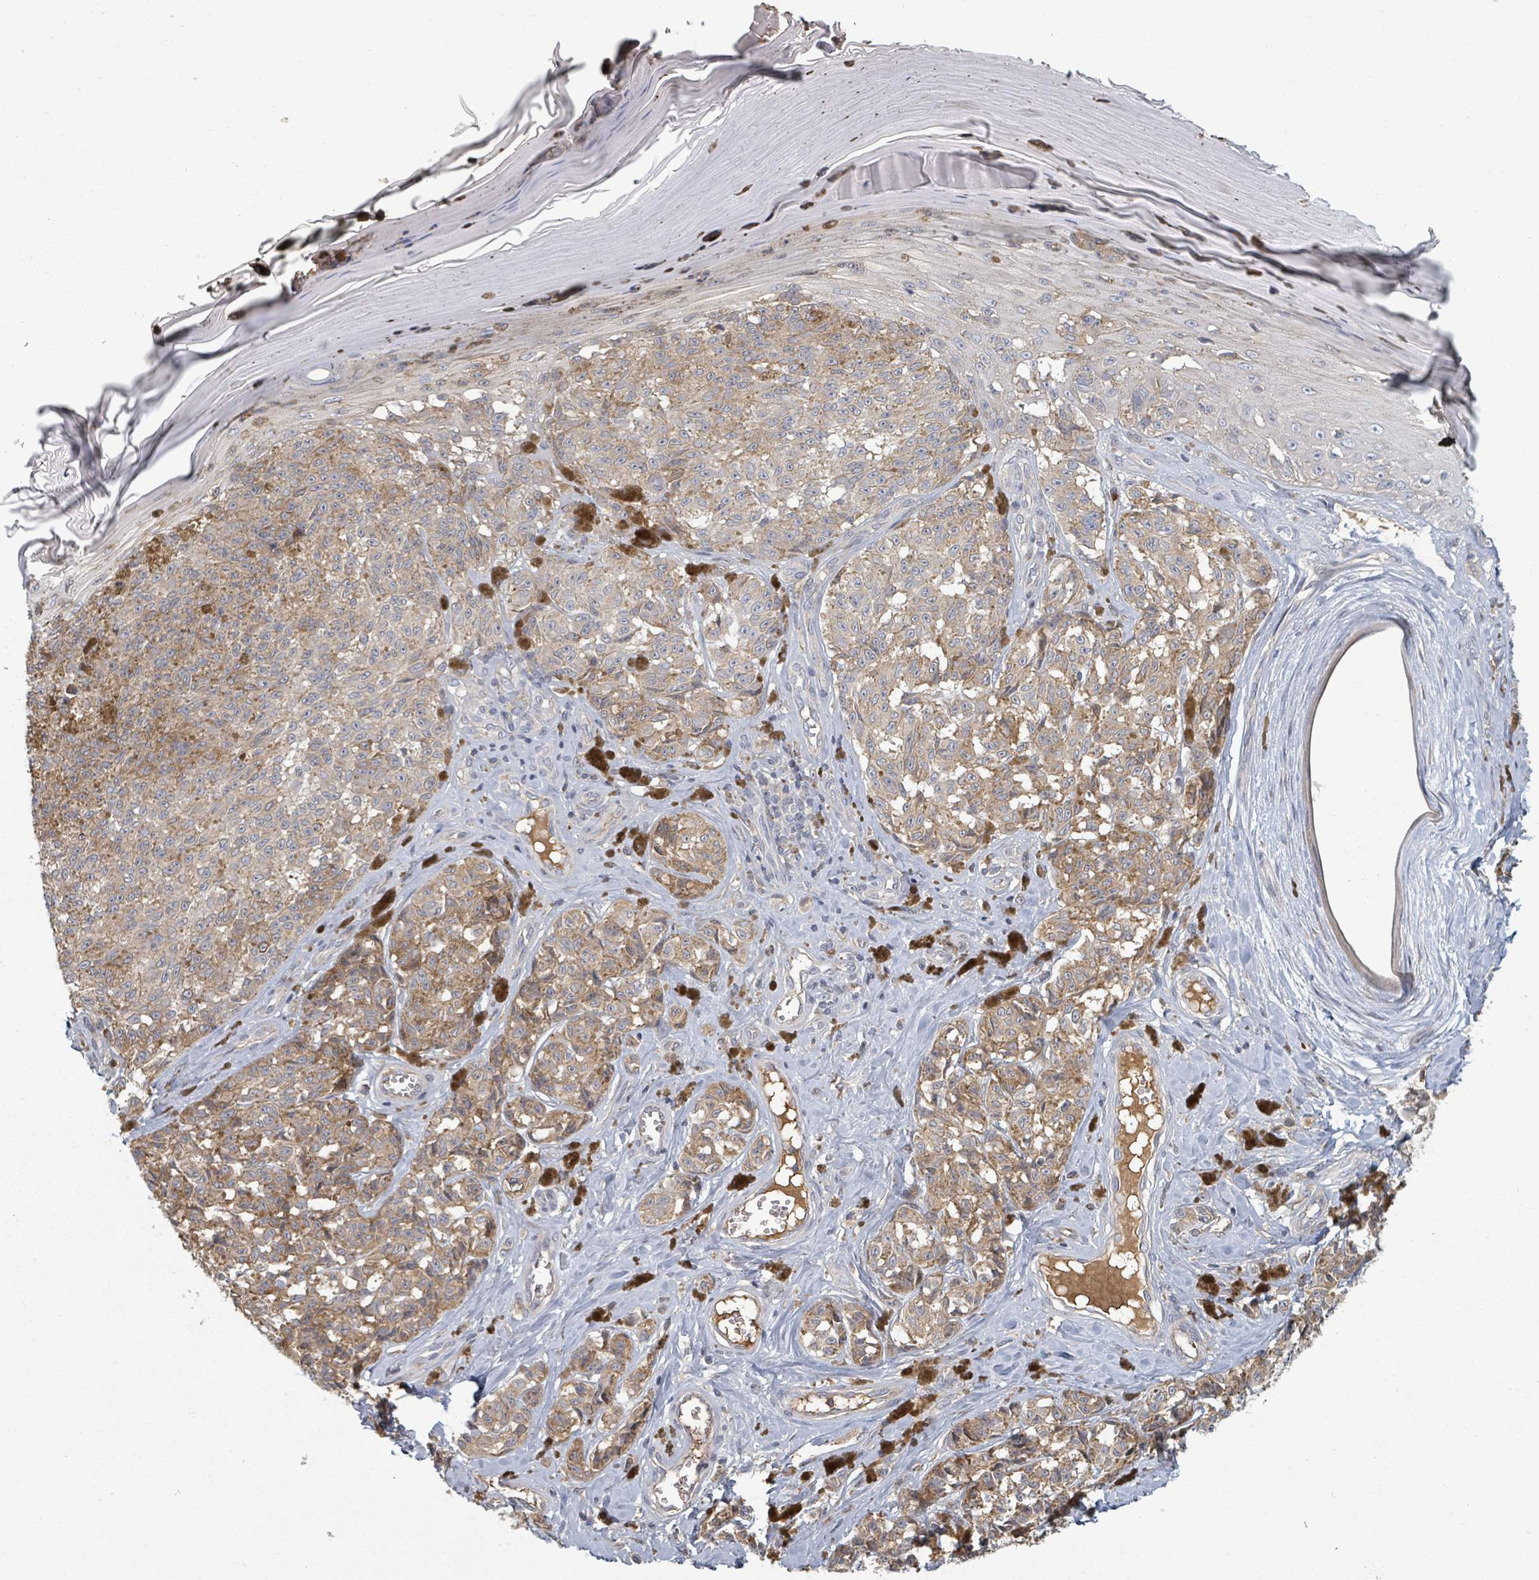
{"staining": {"intensity": "weak", "quantity": ">75%", "location": "cytoplasmic/membranous"}, "tissue": "melanoma", "cell_type": "Tumor cells", "image_type": "cancer", "snomed": [{"axis": "morphology", "description": "Malignant melanoma, NOS"}, {"axis": "topography", "description": "Skin"}], "caption": "The immunohistochemical stain shows weak cytoplasmic/membranous expression in tumor cells of melanoma tissue. (DAB IHC with brightfield microscopy, high magnification).", "gene": "GABBR1", "patient": {"sex": "female", "age": 65}}